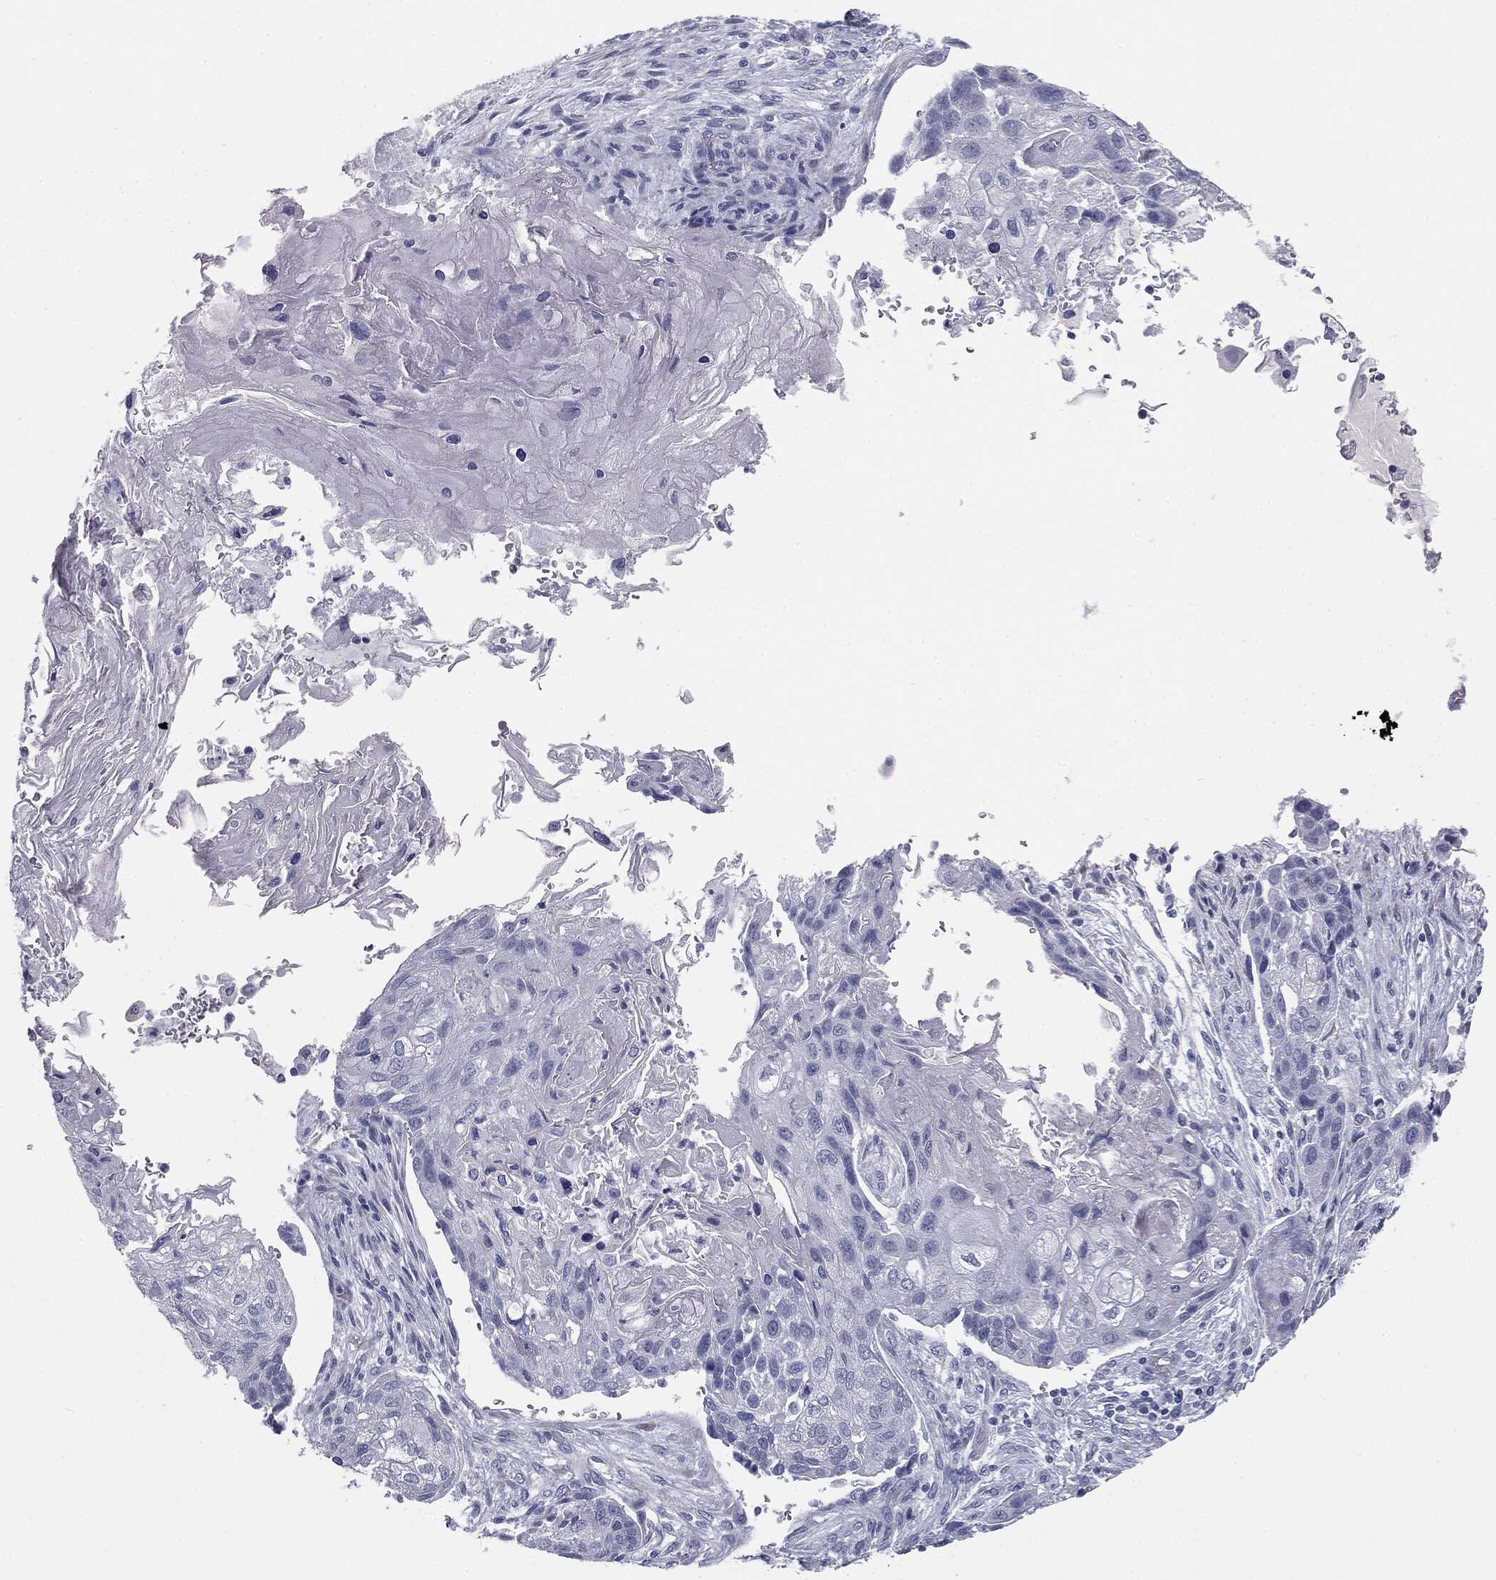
{"staining": {"intensity": "negative", "quantity": "none", "location": "none"}, "tissue": "lung cancer", "cell_type": "Tumor cells", "image_type": "cancer", "snomed": [{"axis": "morphology", "description": "Normal tissue, NOS"}, {"axis": "morphology", "description": "Squamous cell carcinoma, NOS"}, {"axis": "topography", "description": "Bronchus"}, {"axis": "topography", "description": "Lung"}], "caption": "The immunohistochemistry image has no significant staining in tumor cells of lung squamous cell carcinoma tissue.", "gene": "MUC5AC", "patient": {"sex": "male", "age": 69}}